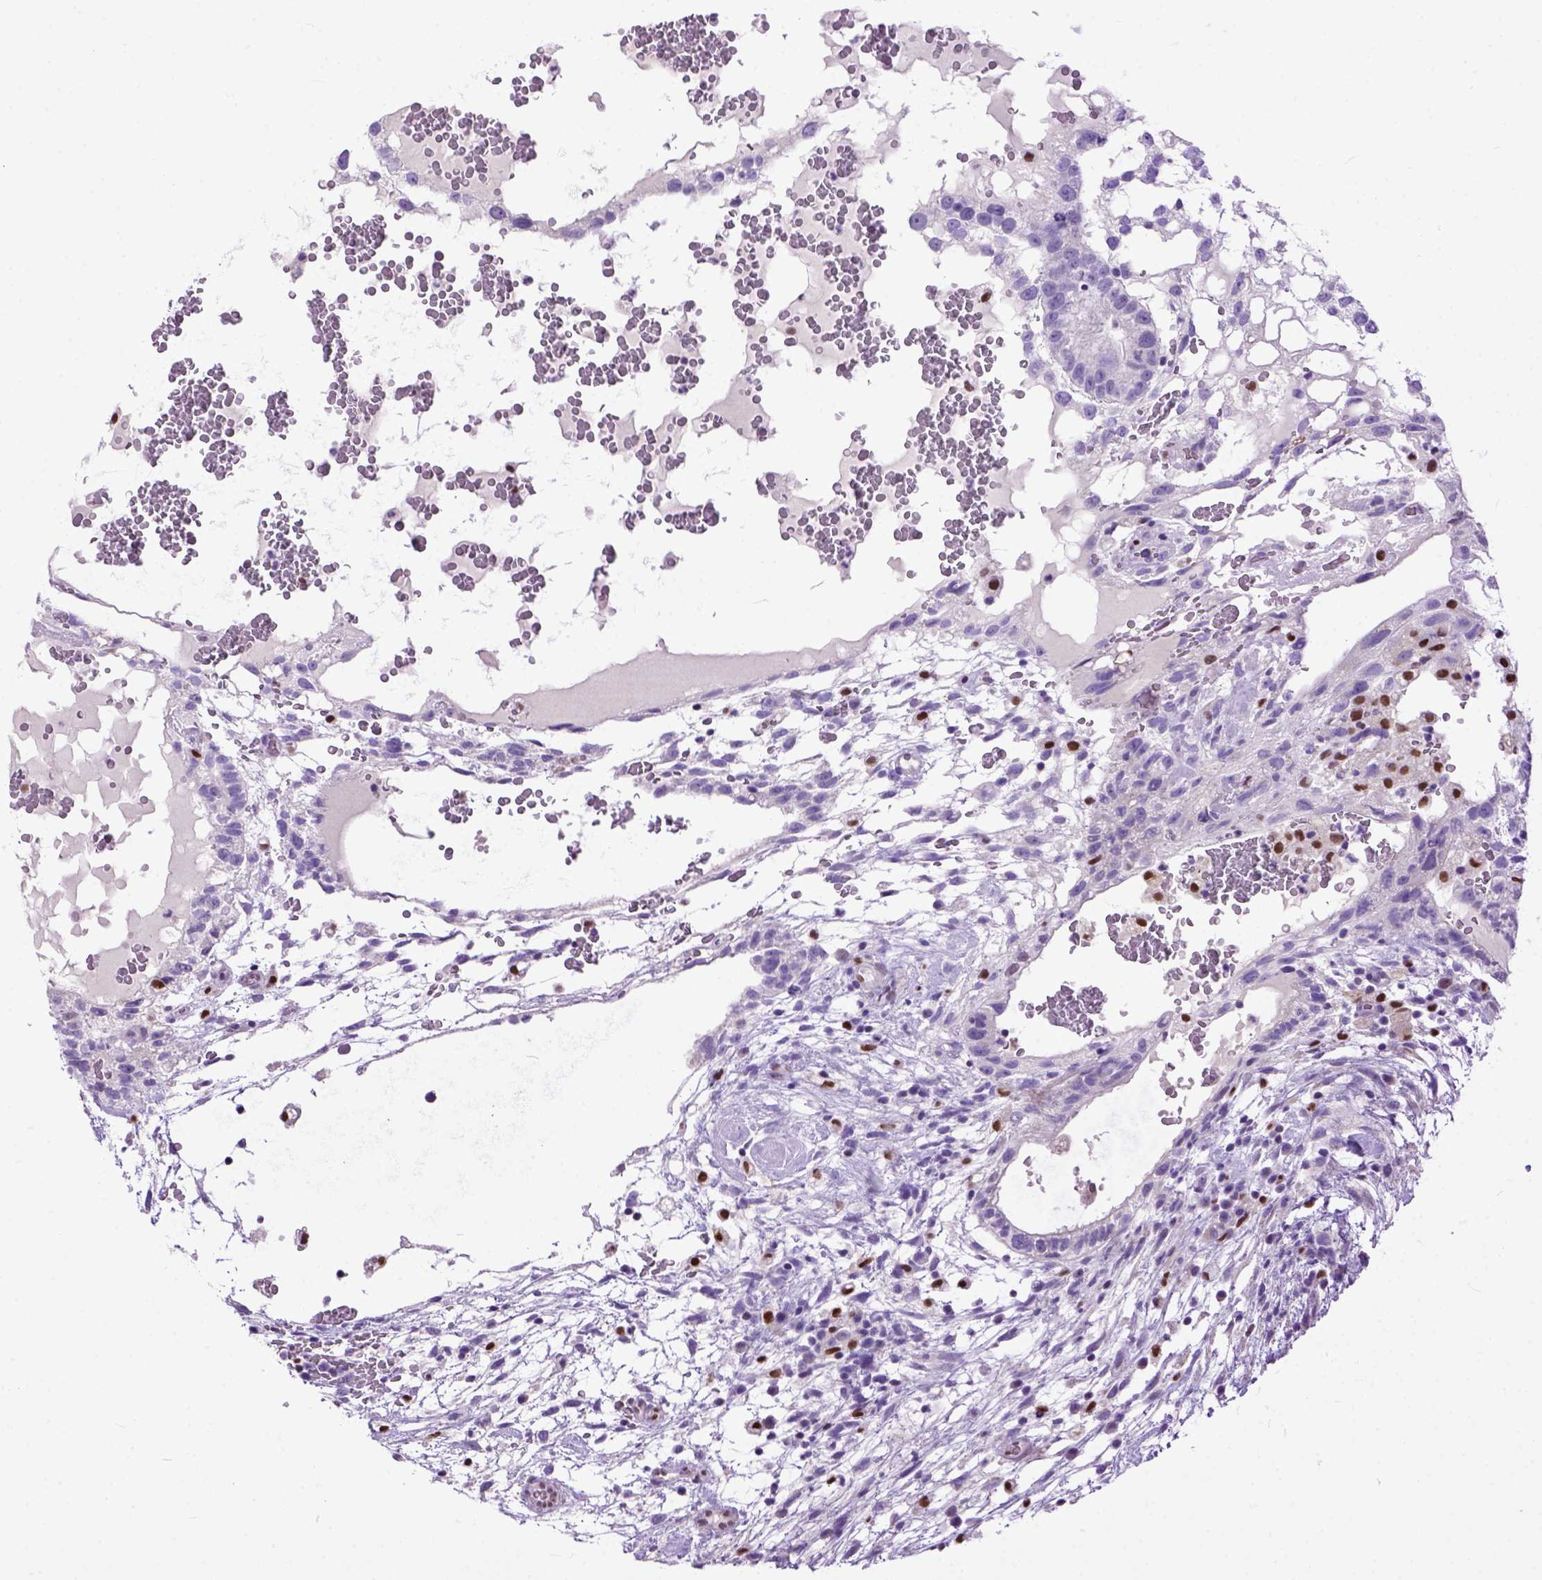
{"staining": {"intensity": "negative", "quantity": "none", "location": "none"}, "tissue": "testis cancer", "cell_type": "Tumor cells", "image_type": "cancer", "snomed": [{"axis": "morphology", "description": "Normal tissue, NOS"}, {"axis": "morphology", "description": "Carcinoma, Embryonal, NOS"}, {"axis": "topography", "description": "Testis"}], "caption": "Immunohistochemistry (IHC) of testis cancer (embryonal carcinoma) reveals no staining in tumor cells. The staining is performed using DAB (3,3'-diaminobenzidine) brown chromogen with nuclei counter-stained in using hematoxylin.", "gene": "CRB1", "patient": {"sex": "male", "age": 32}}